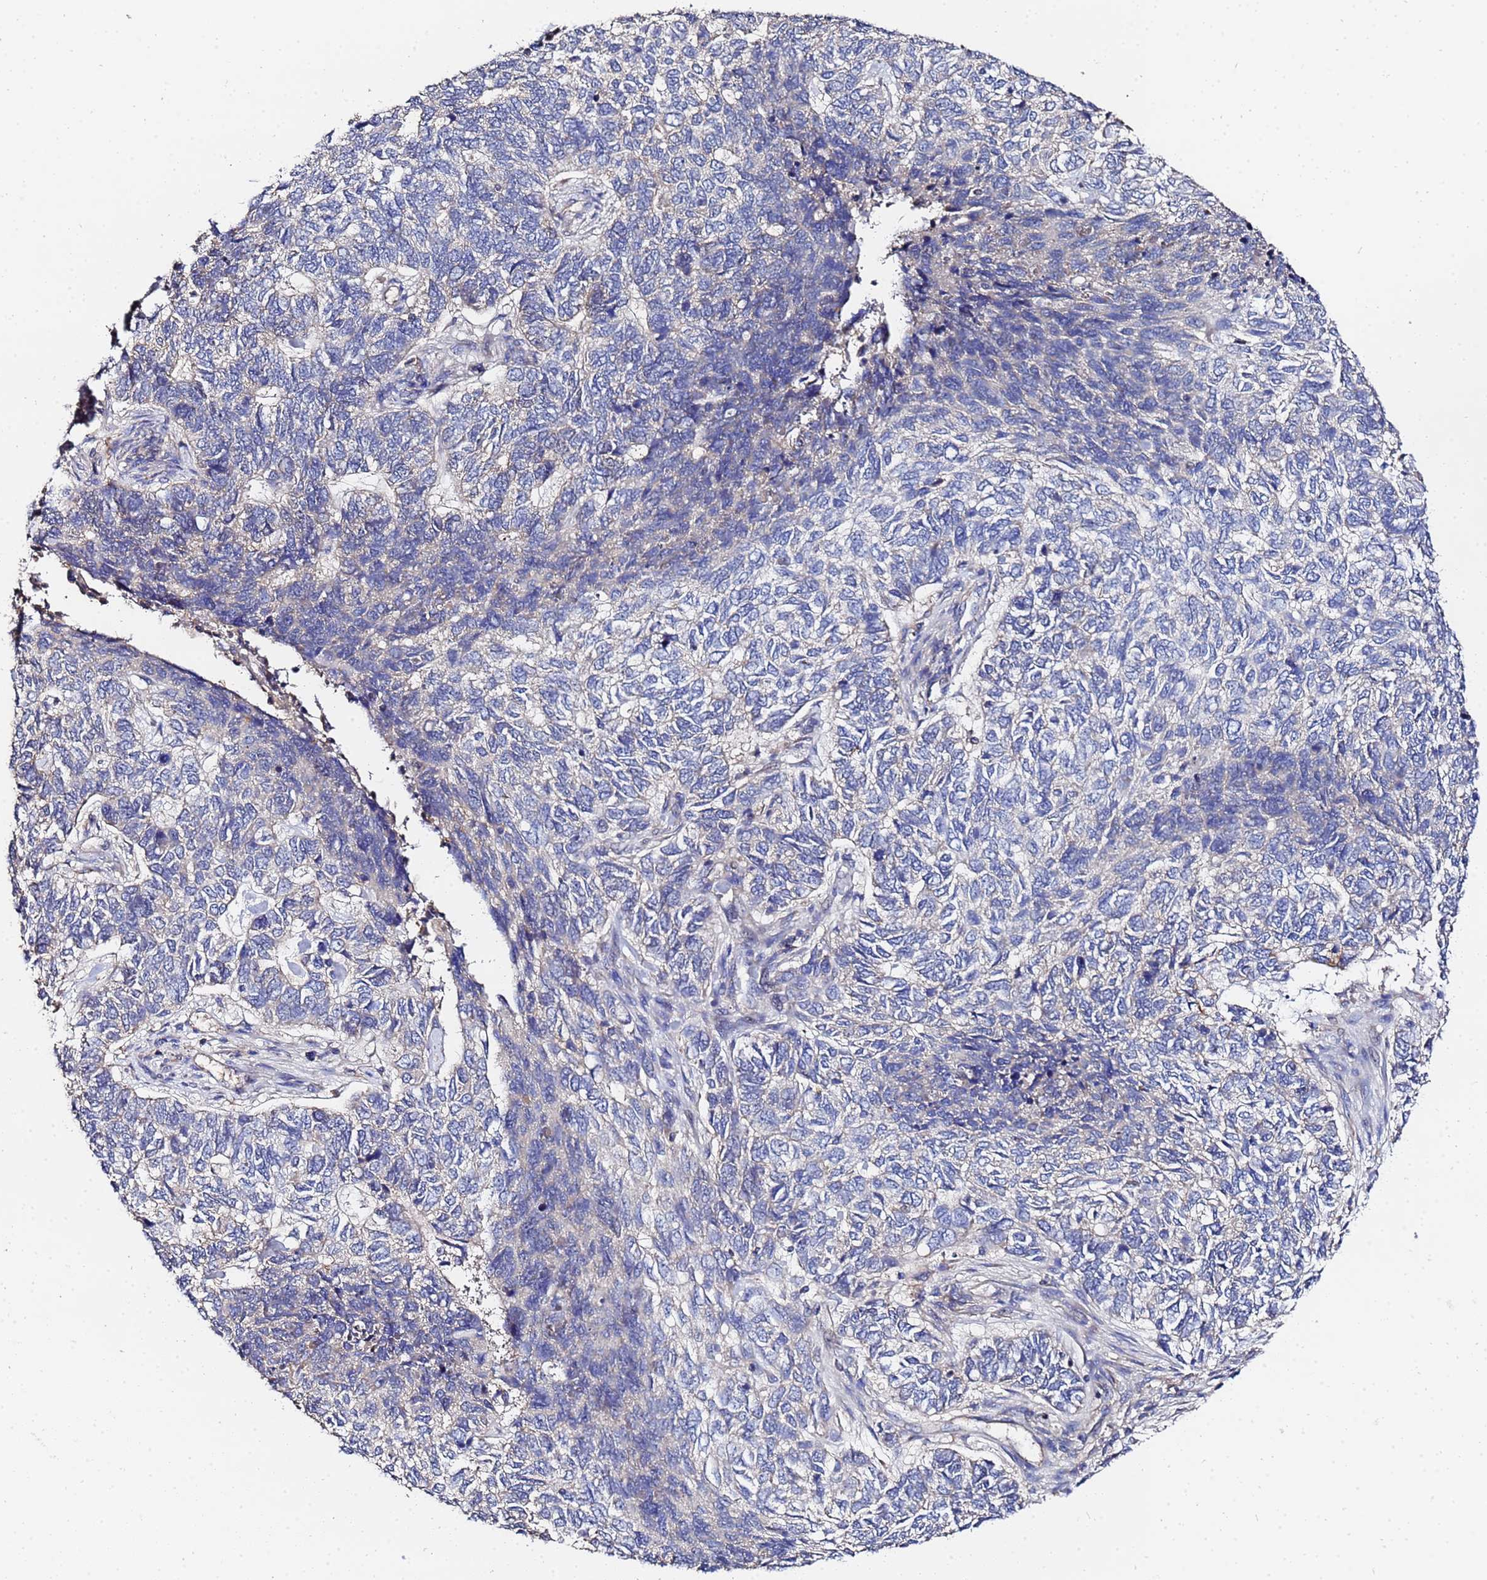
{"staining": {"intensity": "negative", "quantity": "none", "location": "none"}, "tissue": "skin cancer", "cell_type": "Tumor cells", "image_type": "cancer", "snomed": [{"axis": "morphology", "description": "Basal cell carcinoma"}, {"axis": "topography", "description": "Skin"}], "caption": "Tumor cells show no significant staining in basal cell carcinoma (skin). (DAB immunohistochemistry (IHC), high magnification).", "gene": "TCP10L", "patient": {"sex": "female", "age": 65}}